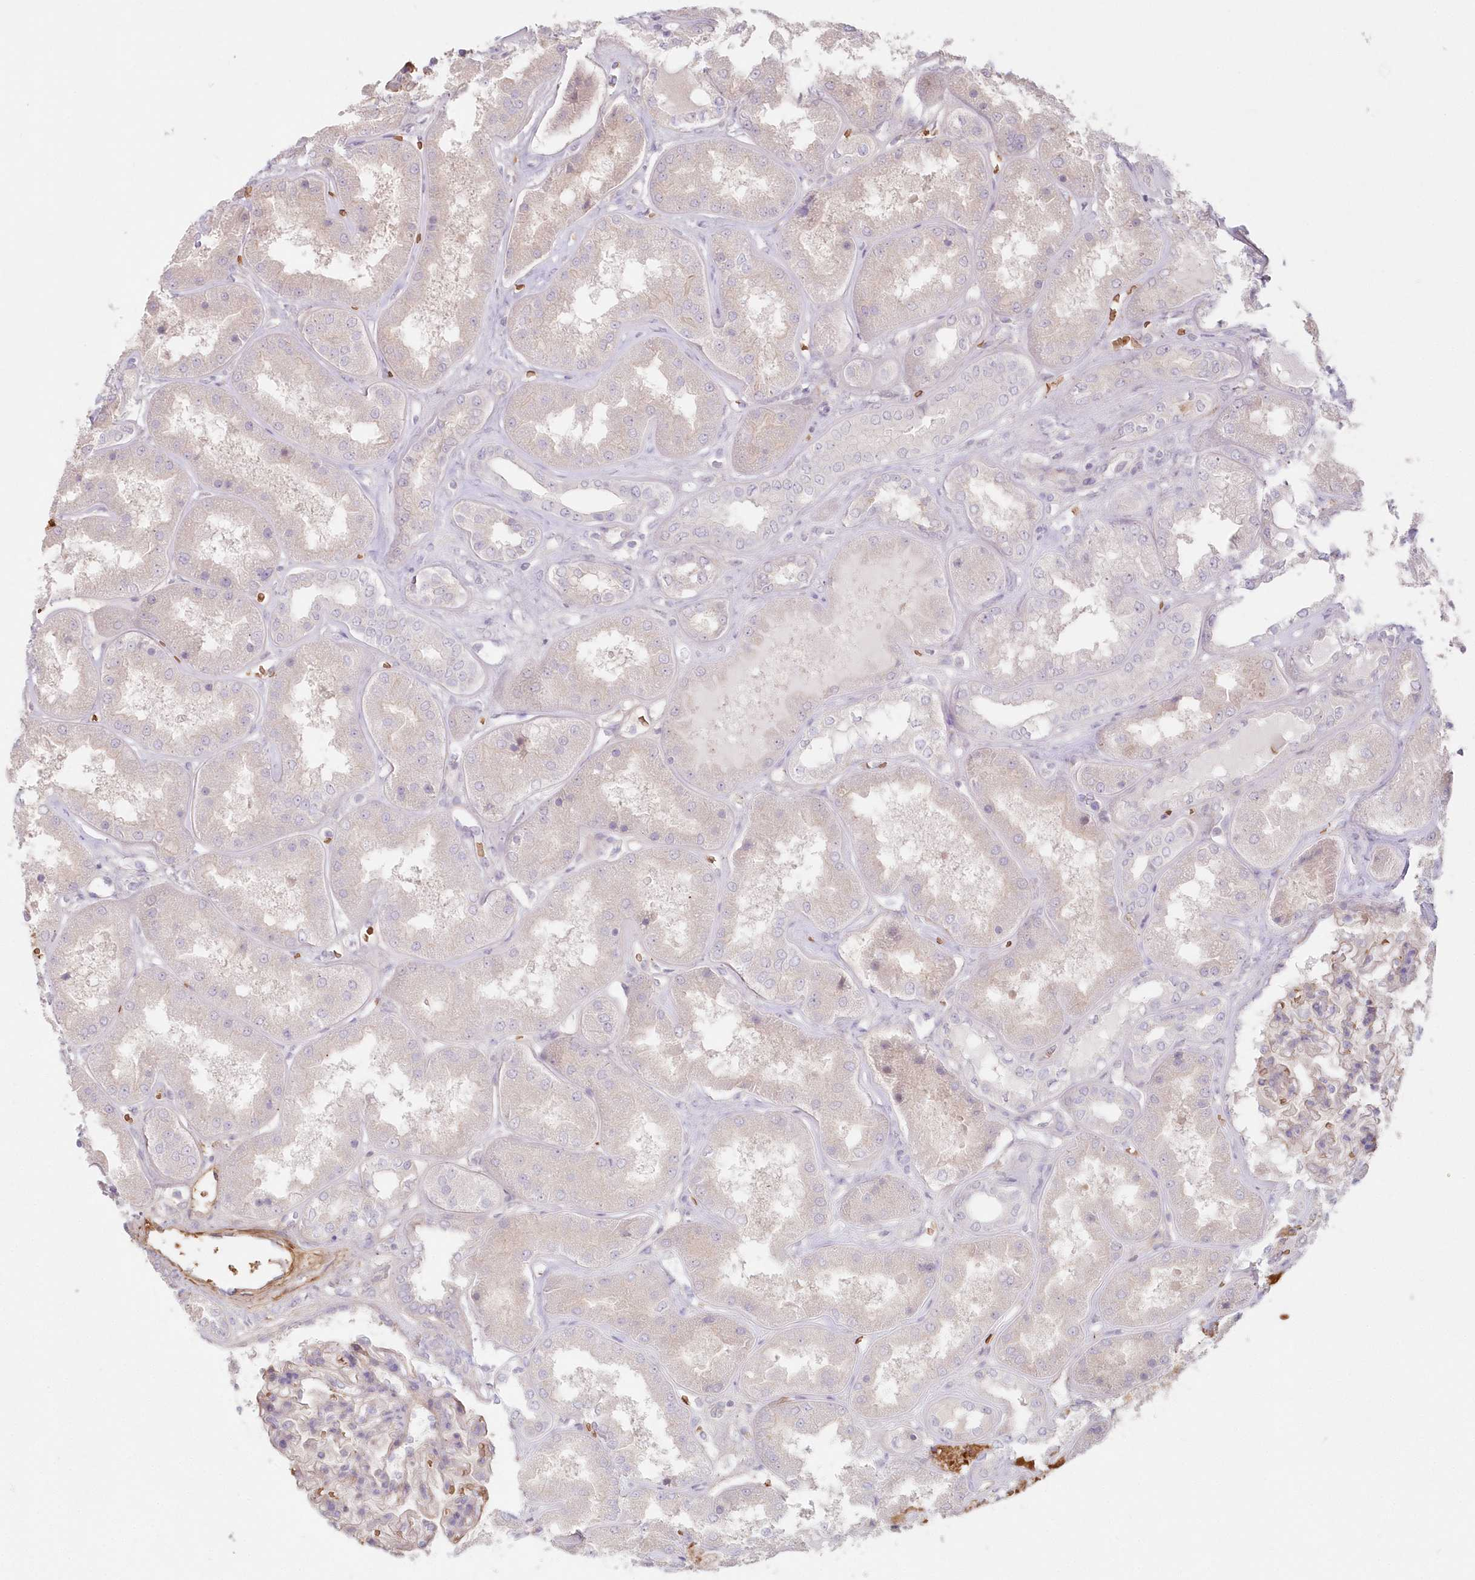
{"staining": {"intensity": "weak", "quantity": "<25%", "location": "cytoplasmic/membranous"}, "tissue": "kidney", "cell_type": "Cells in glomeruli", "image_type": "normal", "snomed": [{"axis": "morphology", "description": "Normal tissue, NOS"}, {"axis": "topography", "description": "Kidney"}], "caption": "Cells in glomeruli show no significant protein staining in normal kidney.", "gene": "SERINC1", "patient": {"sex": "female", "age": 56}}